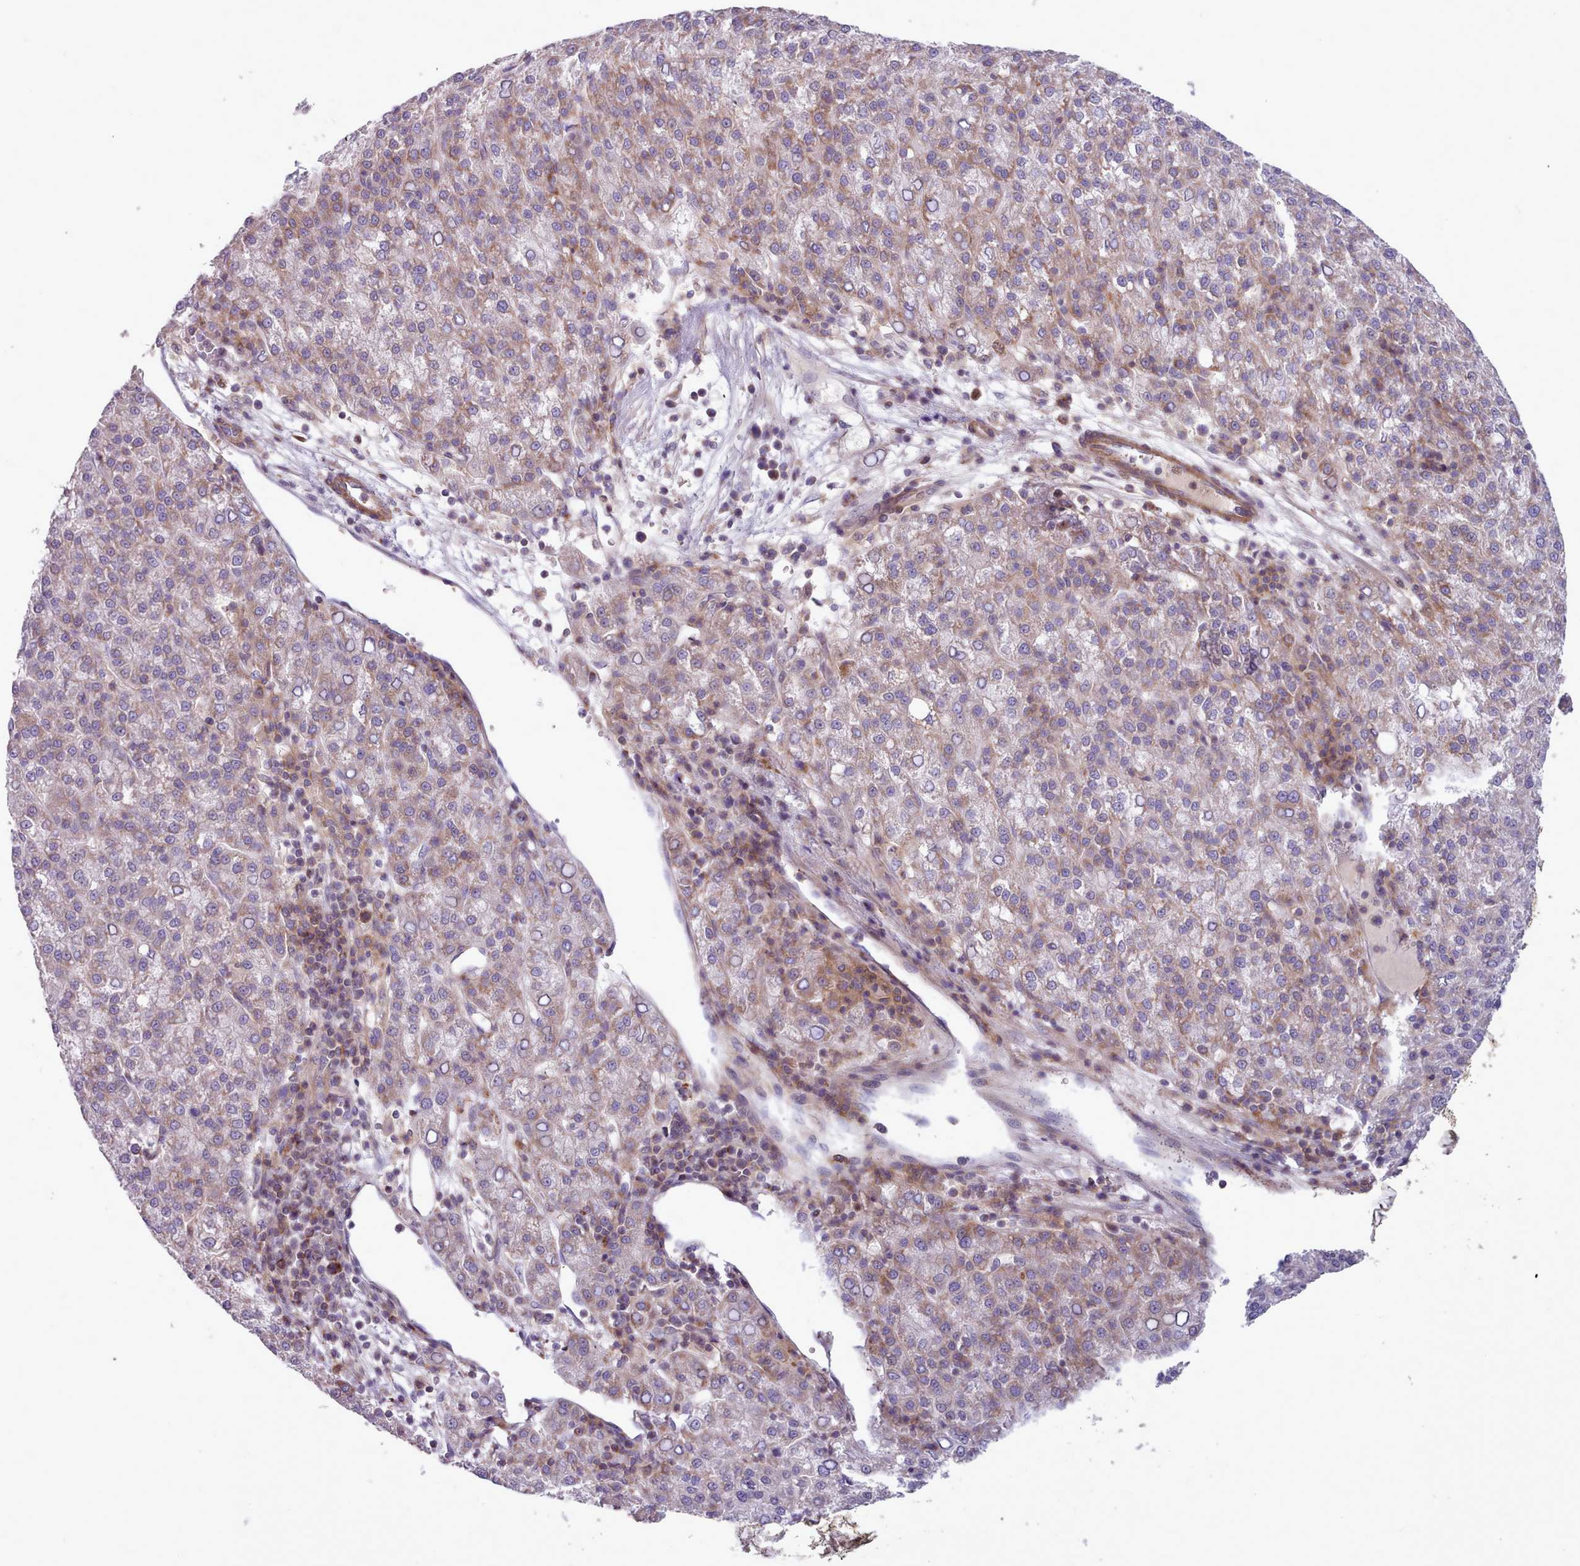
{"staining": {"intensity": "weak", "quantity": "25%-75%", "location": "cytoplasmic/membranous"}, "tissue": "liver cancer", "cell_type": "Tumor cells", "image_type": "cancer", "snomed": [{"axis": "morphology", "description": "Carcinoma, Hepatocellular, NOS"}, {"axis": "topography", "description": "Liver"}], "caption": "DAB immunohistochemical staining of liver cancer demonstrates weak cytoplasmic/membranous protein positivity in about 25%-75% of tumor cells.", "gene": "TENT4B", "patient": {"sex": "female", "age": 58}}